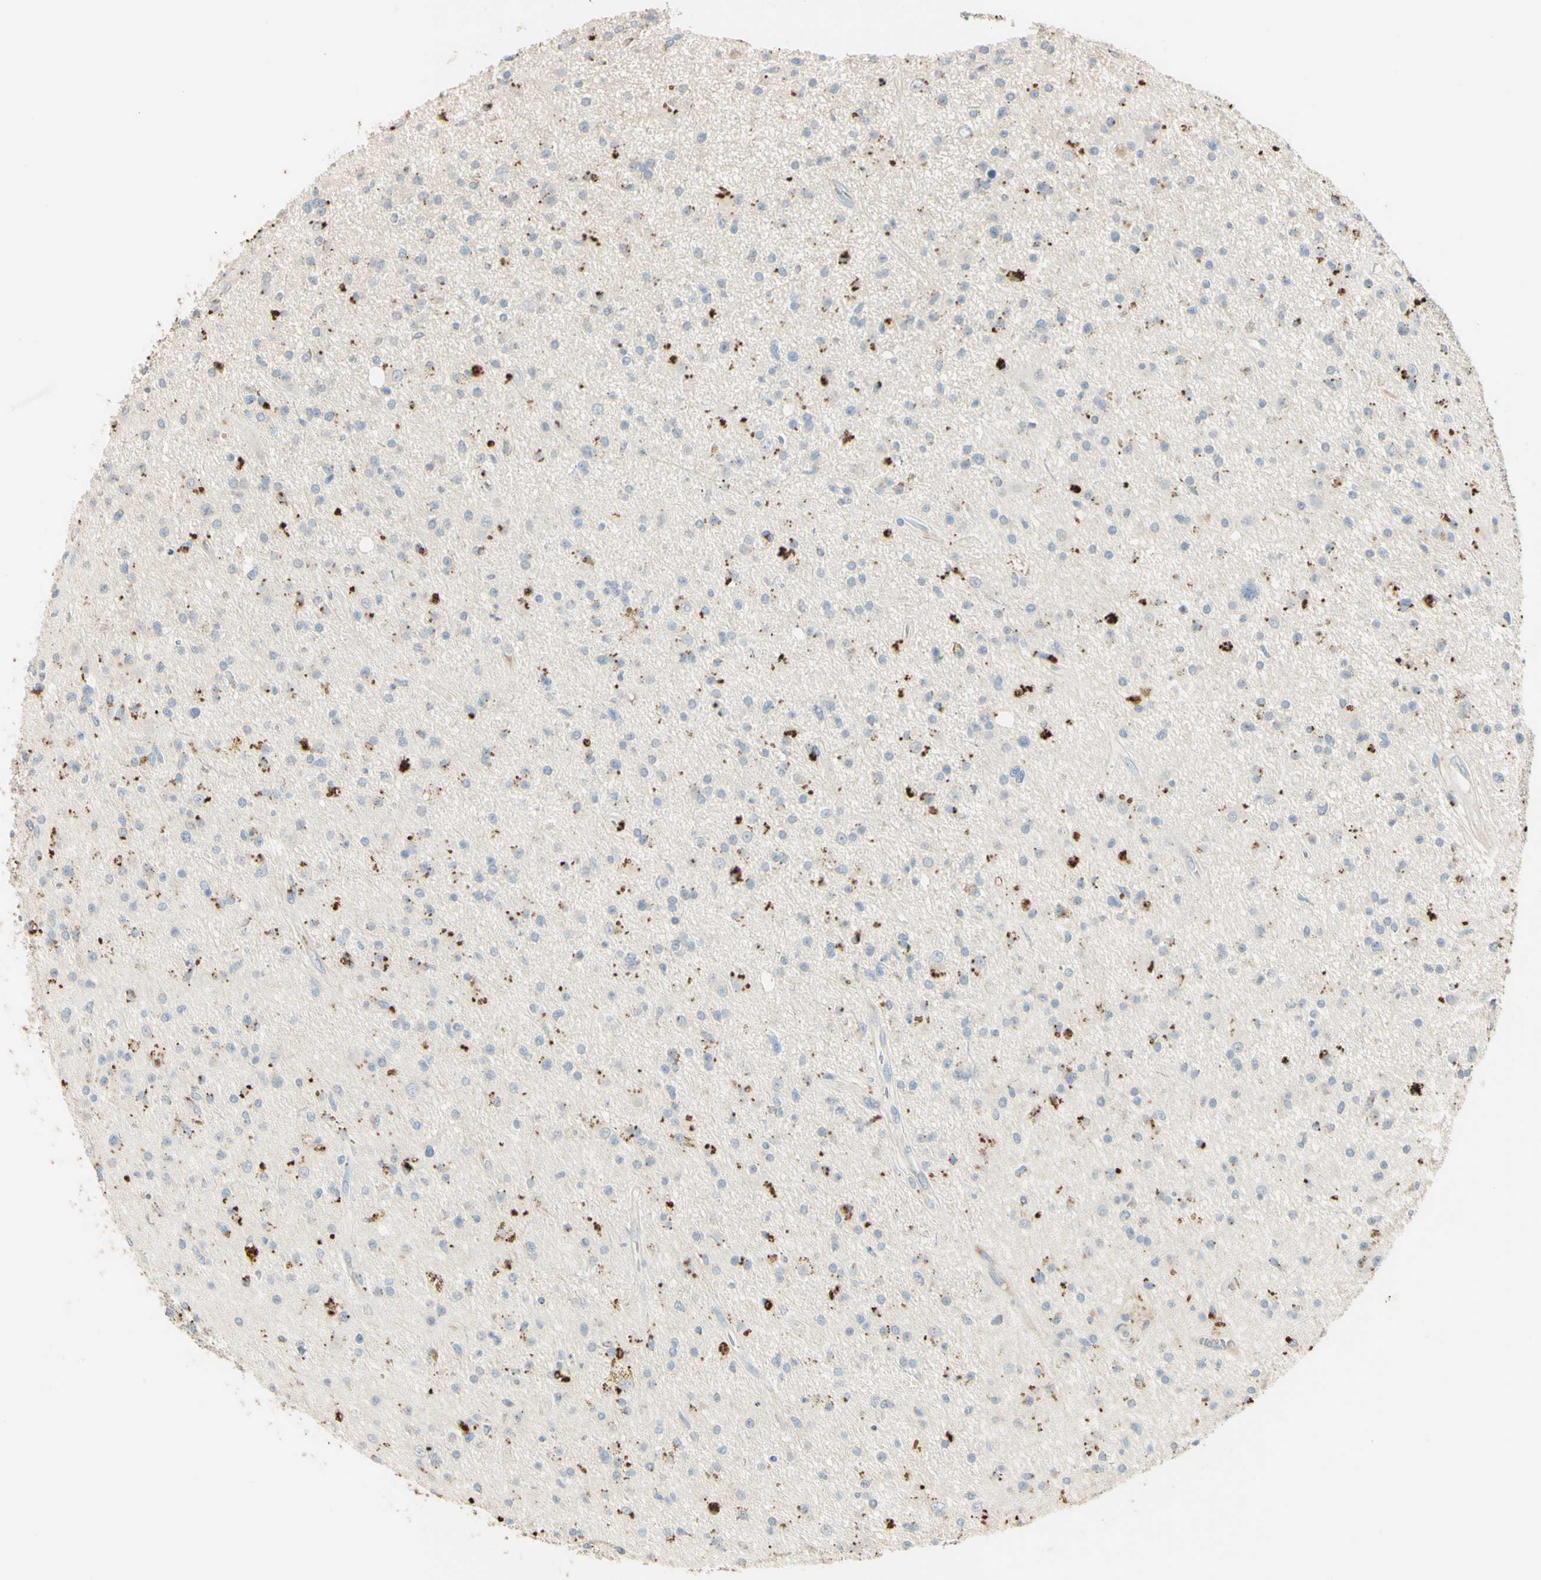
{"staining": {"intensity": "negative", "quantity": "none", "location": "none"}, "tissue": "glioma", "cell_type": "Tumor cells", "image_type": "cancer", "snomed": [{"axis": "morphology", "description": "Glioma, malignant, High grade"}, {"axis": "topography", "description": "Brain"}], "caption": "A high-resolution image shows immunohistochemistry staining of glioma, which displays no significant positivity in tumor cells.", "gene": "ANGPTL1", "patient": {"sex": "male", "age": 33}}